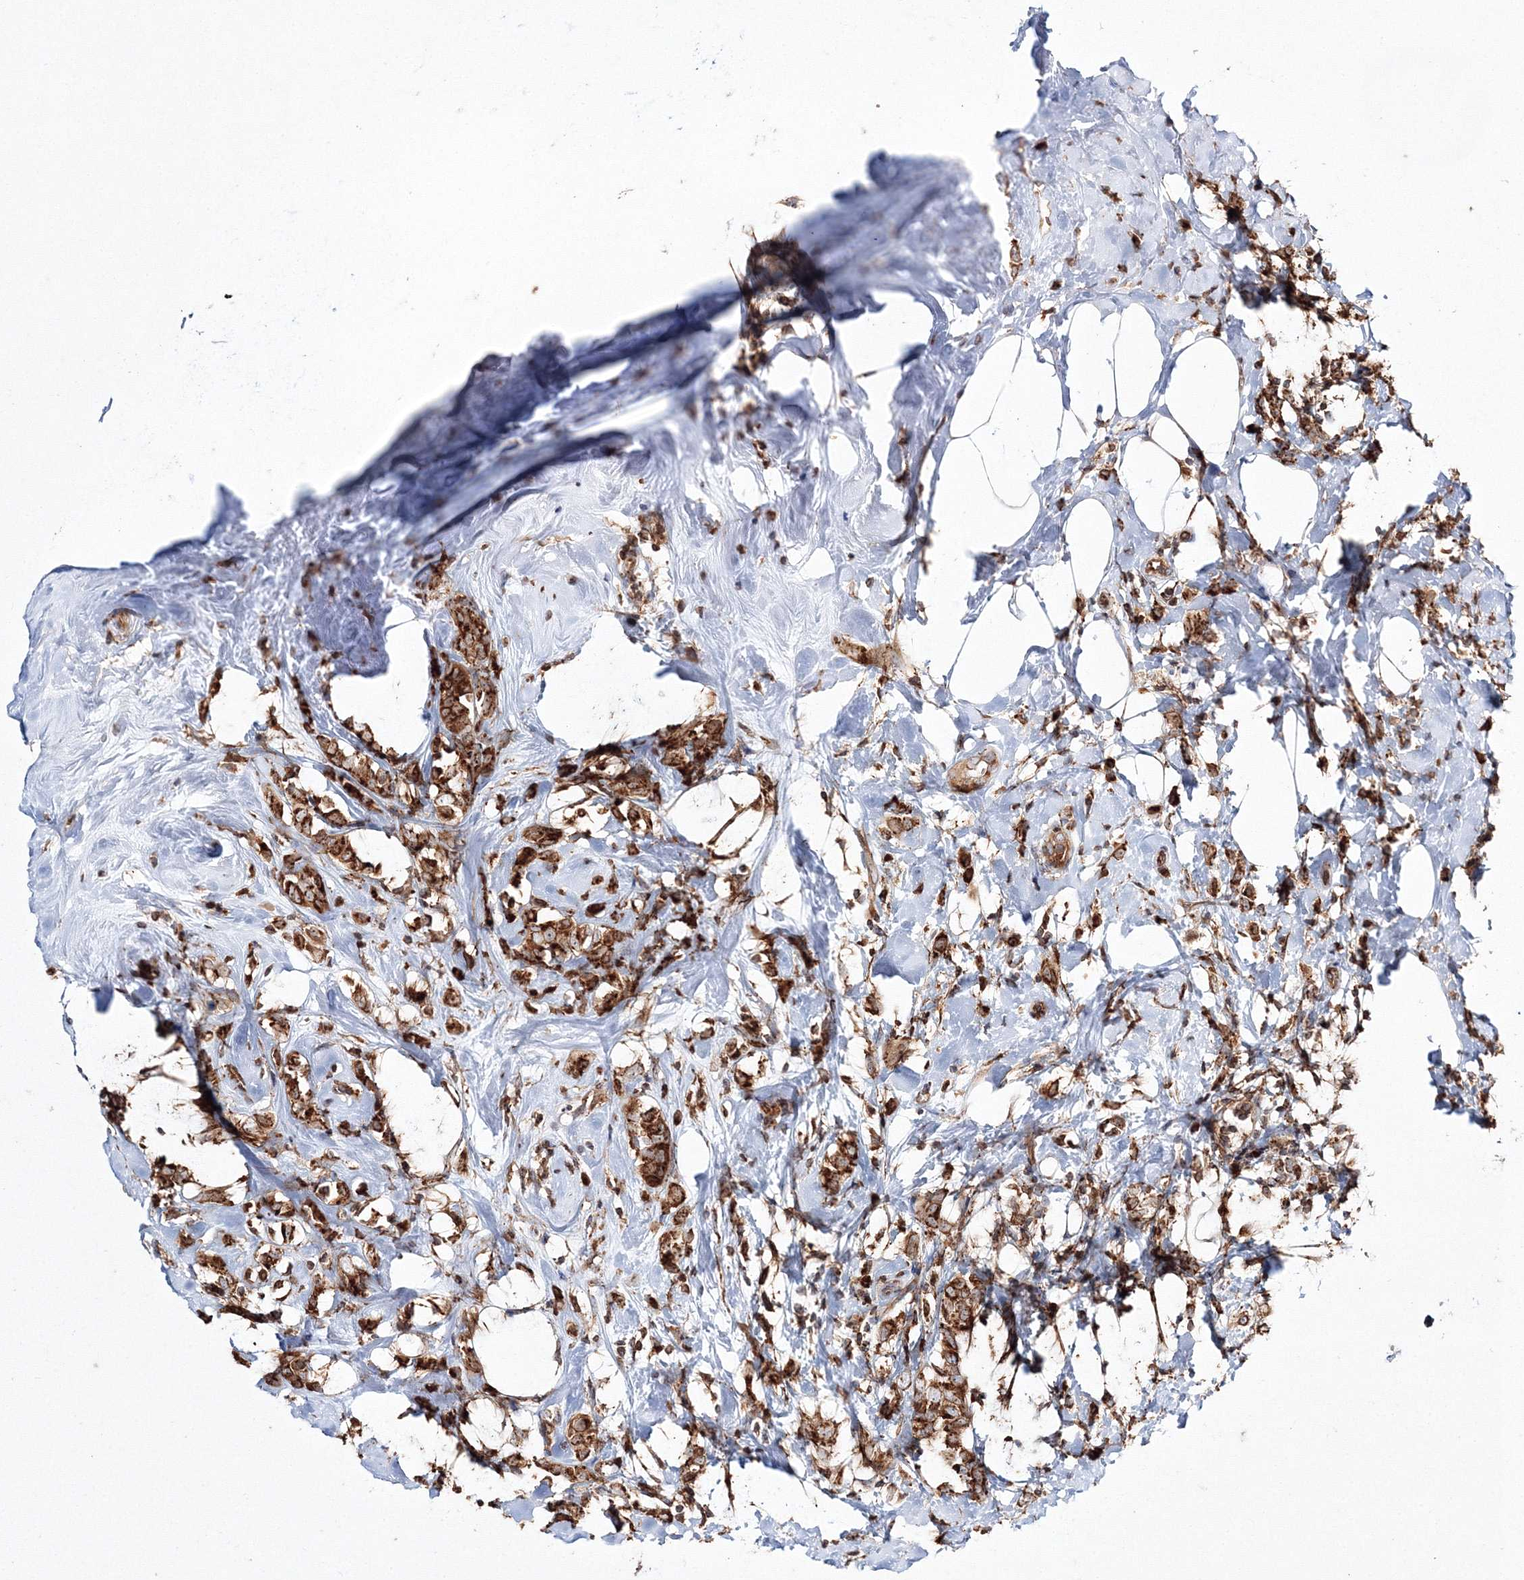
{"staining": {"intensity": "strong", "quantity": ">75%", "location": "cytoplasmic/membranous"}, "tissue": "breast cancer", "cell_type": "Tumor cells", "image_type": "cancer", "snomed": [{"axis": "morphology", "description": "Lobular carcinoma"}, {"axis": "topography", "description": "Breast"}], "caption": "This is an image of immunohistochemistry (IHC) staining of breast lobular carcinoma, which shows strong expression in the cytoplasmic/membranous of tumor cells.", "gene": "ARCN1", "patient": {"sex": "female", "age": 47}}